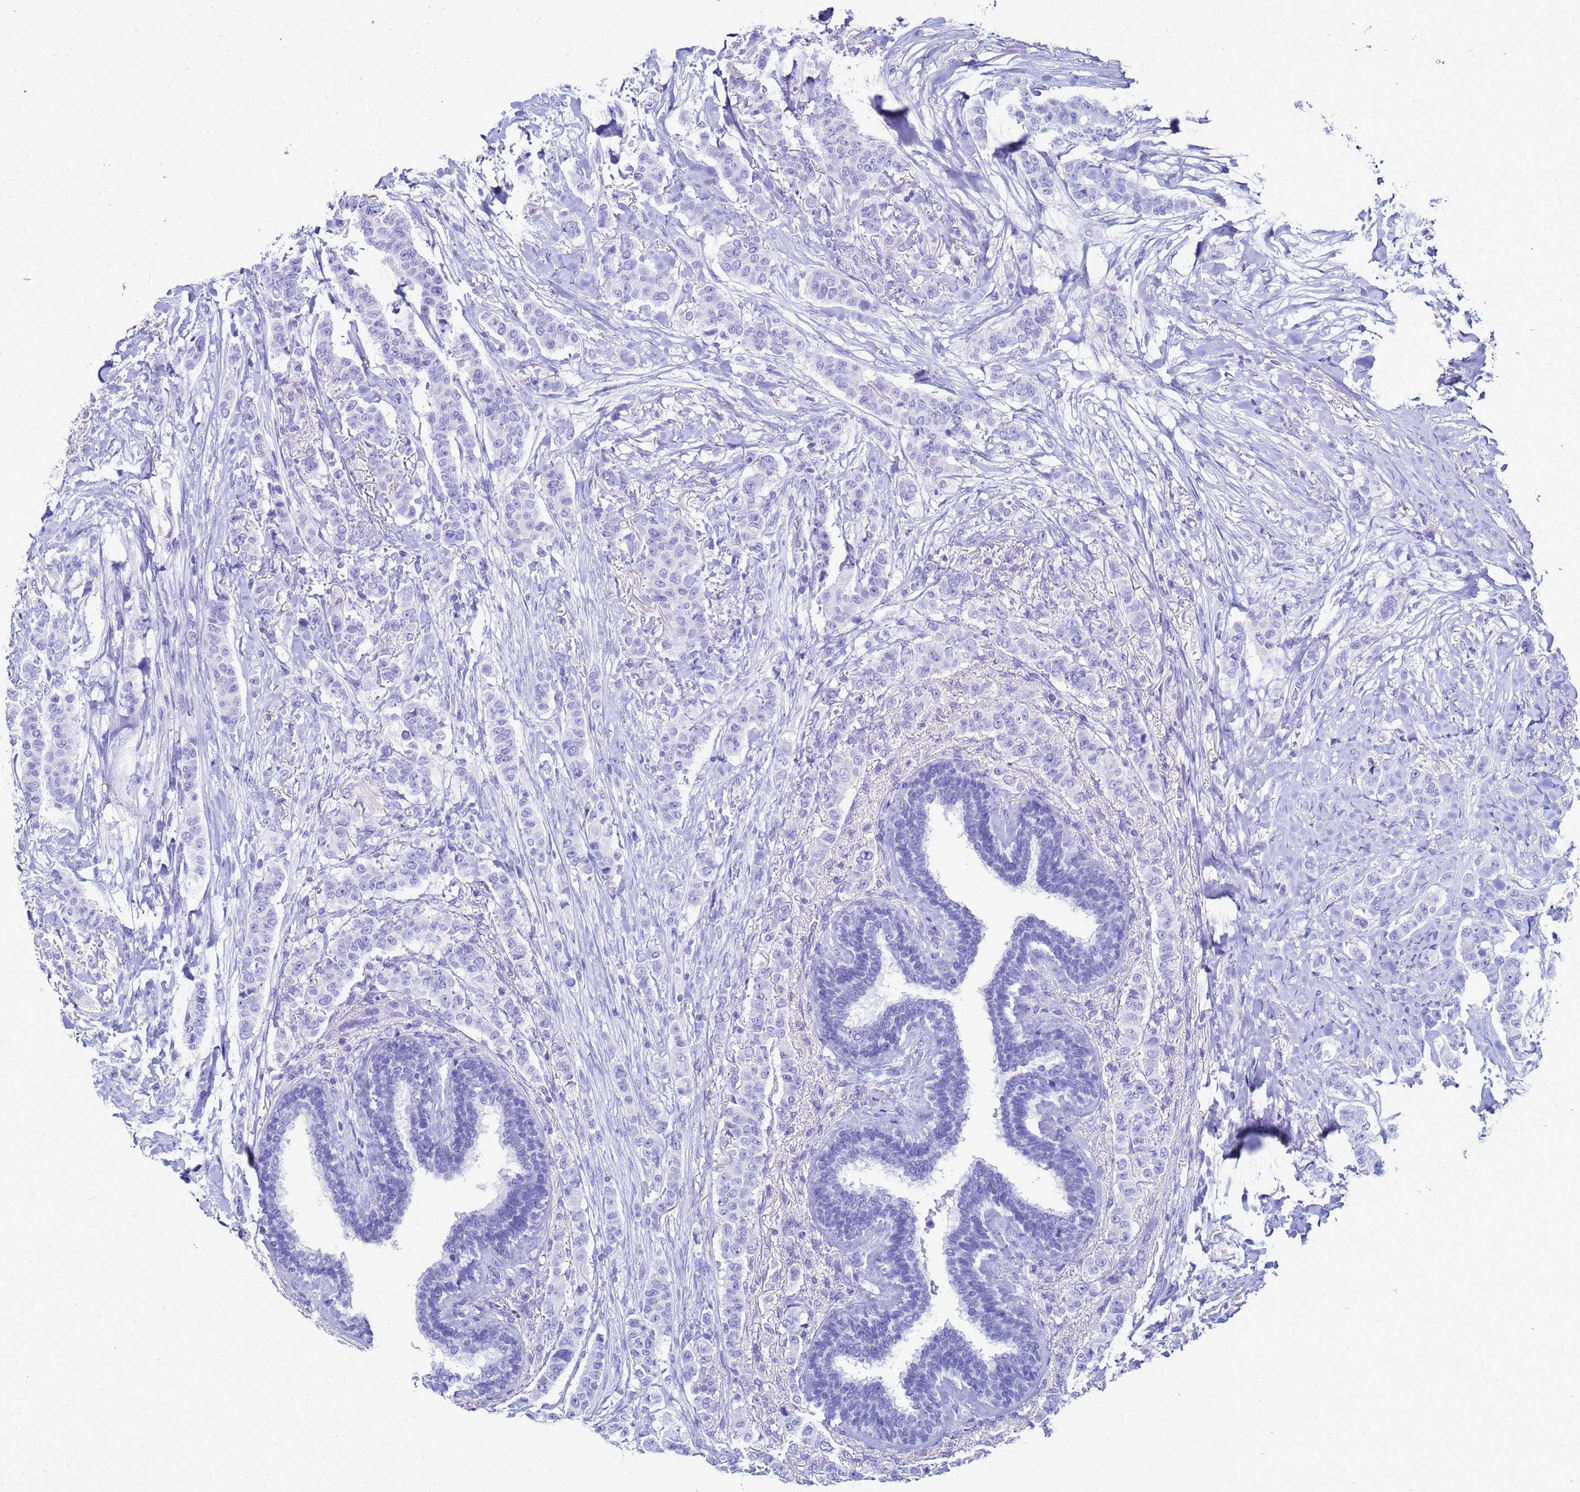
{"staining": {"intensity": "negative", "quantity": "none", "location": "none"}, "tissue": "breast cancer", "cell_type": "Tumor cells", "image_type": "cancer", "snomed": [{"axis": "morphology", "description": "Duct carcinoma"}, {"axis": "topography", "description": "Breast"}], "caption": "This image is of breast infiltrating ductal carcinoma stained with immunohistochemistry to label a protein in brown with the nuclei are counter-stained blue. There is no positivity in tumor cells. (Stains: DAB immunohistochemistry with hematoxylin counter stain, Microscopy: brightfield microscopy at high magnification).", "gene": "CKB", "patient": {"sex": "female", "age": 40}}